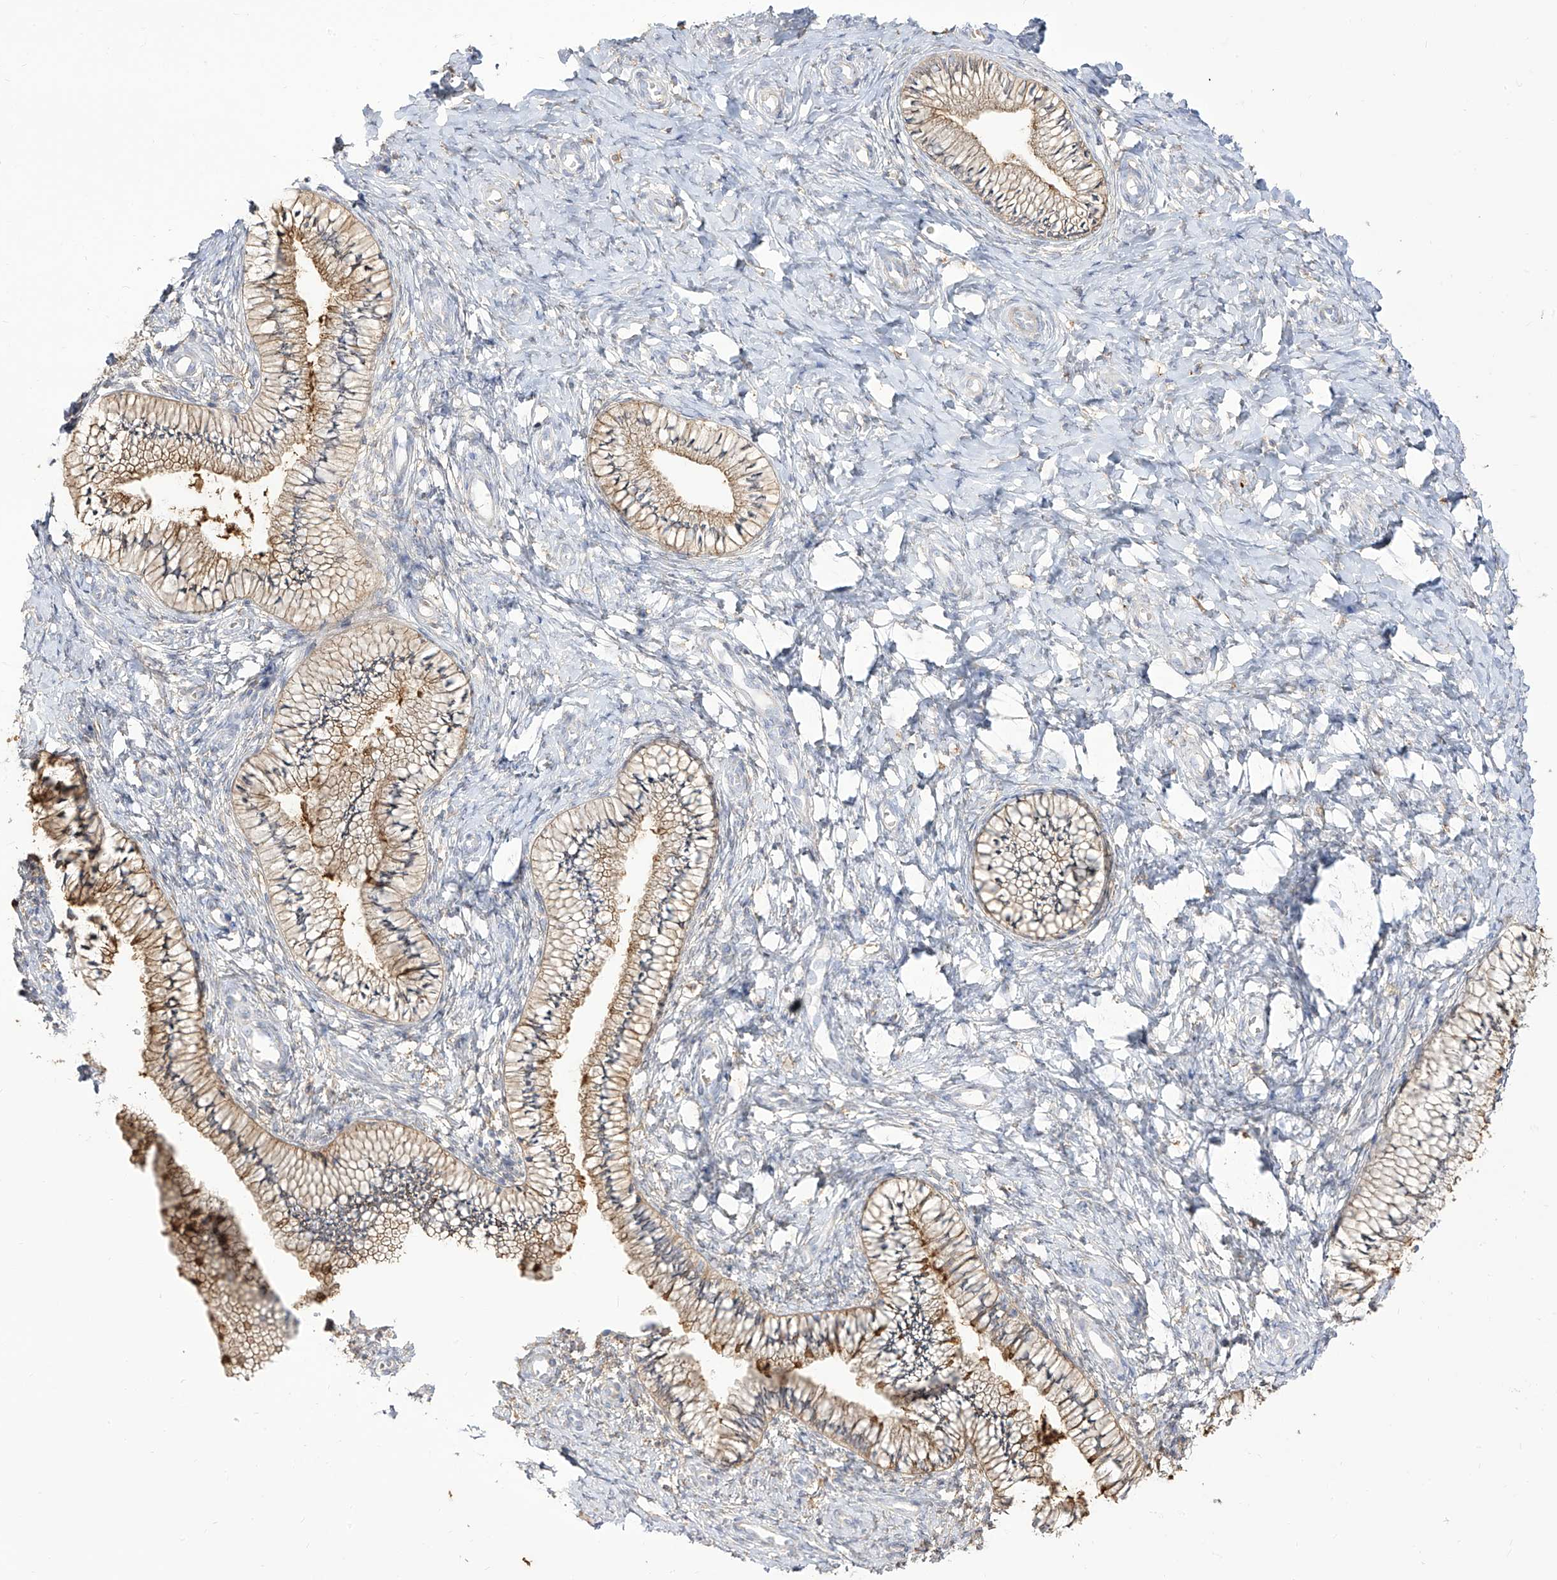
{"staining": {"intensity": "weak", "quantity": ">75%", "location": "cytoplasmic/membranous"}, "tissue": "cervix", "cell_type": "Glandular cells", "image_type": "normal", "snomed": [{"axis": "morphology", "description": "Normal tissue, NOS"}, {"axis": "topography", "description": "Cervix"}], "caption": "Cervix stained with DAB (3,3'-diaminobenzidine) immunohistochemistry exhibits low levels of weak cytoplasmic/membranous staining in approximately >75% of glandular cells.", "gene": "ZGRF1", "patient": {"sex": "female", "age": 36}}